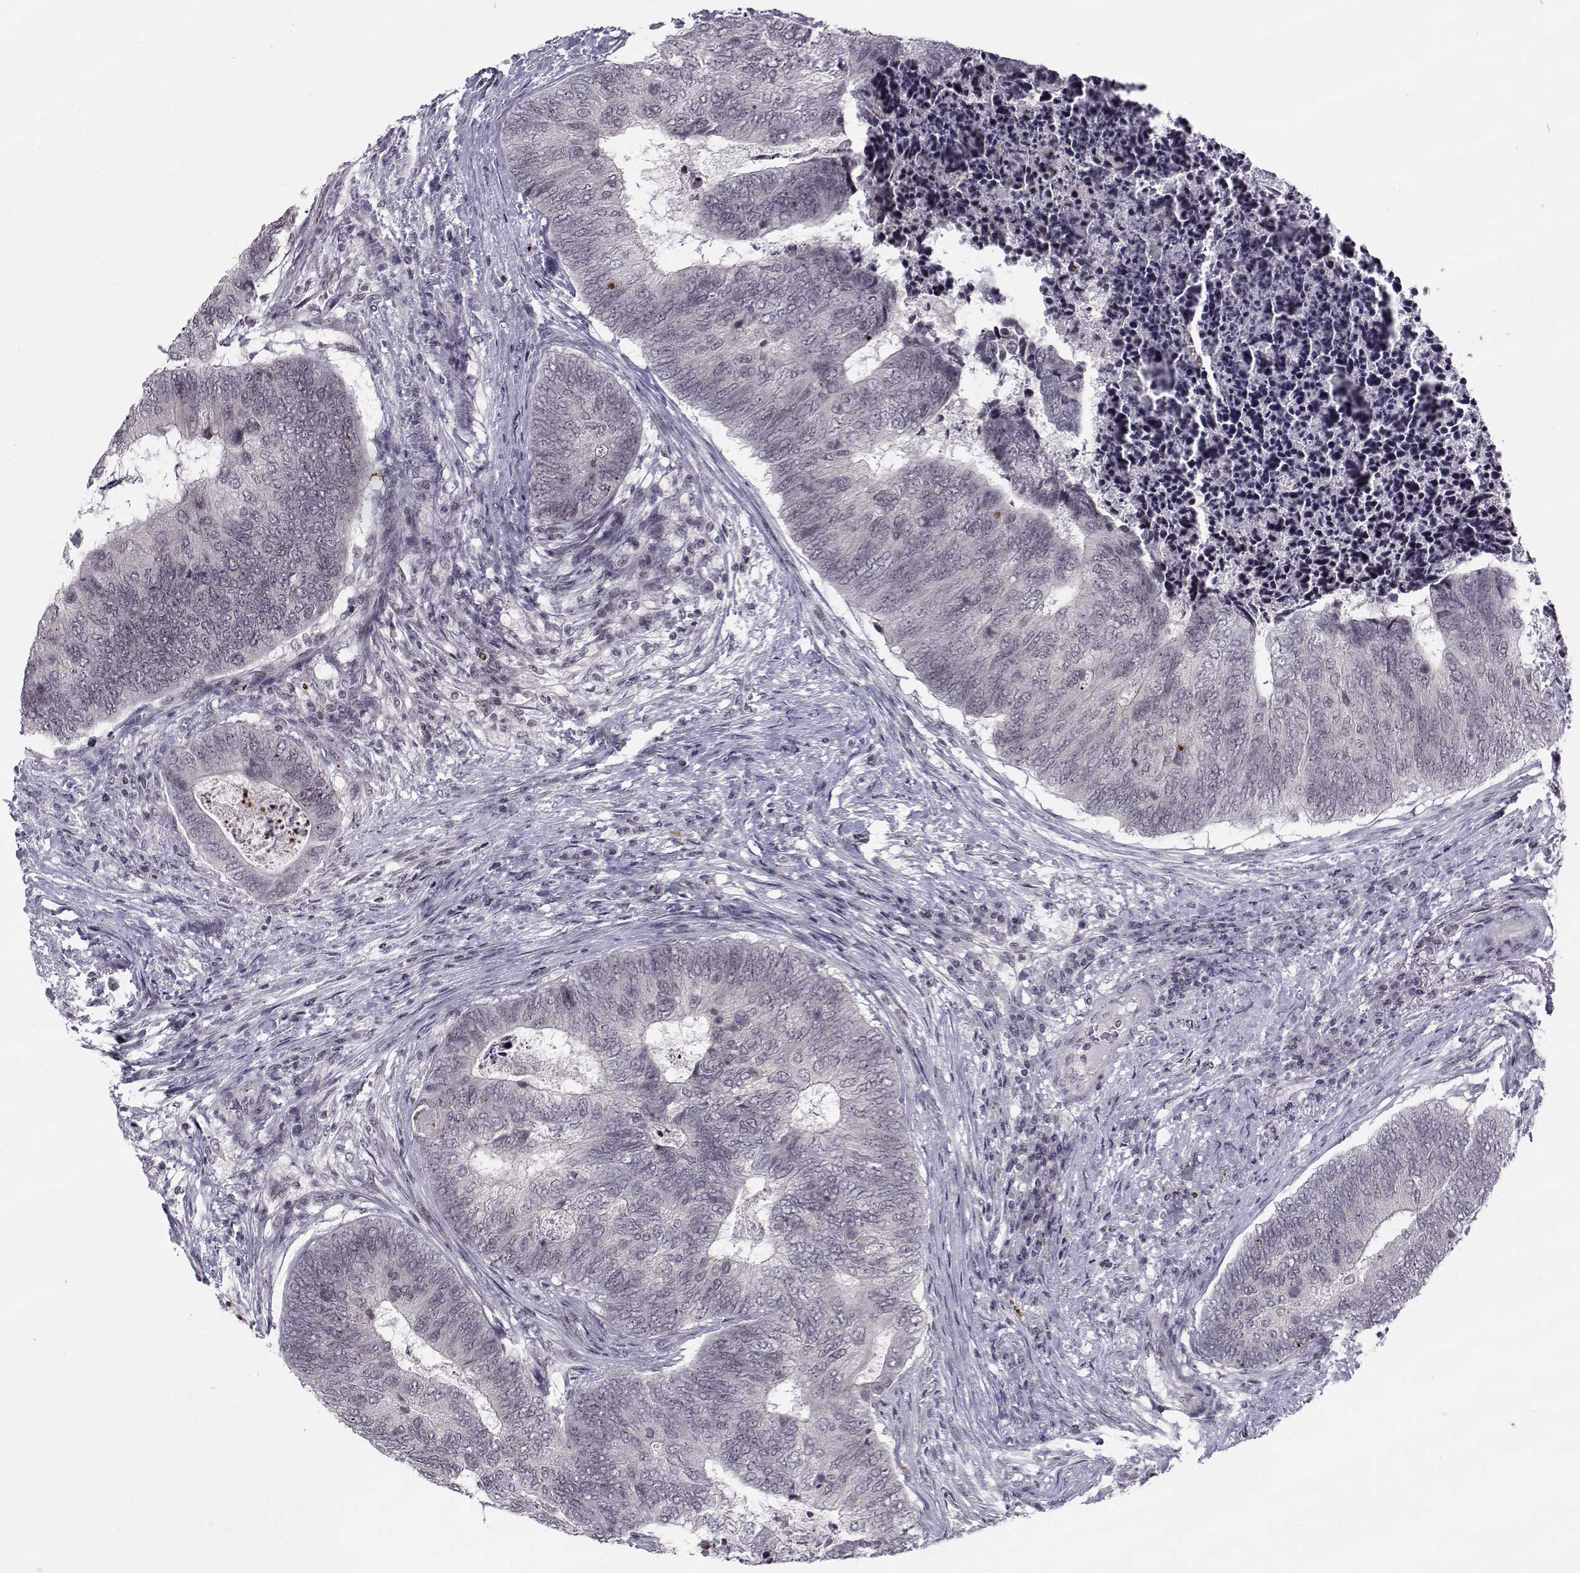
{"staining": {"intensity": "negative", "quantity": "none", "location": "none"}, "tissue": "colorectal cancer", "cell_type": "Tumor cells", "image_type": "cancer", "snomed": [{"axis": "morphology", "description": "Adenocarcinoma, NOS"}, {"axis": "topography", "description": "Colon"}], "caption": "A high-resolution image shows immunohistochemistry staining of colorectal cancer (adenocarcinoma), which demonstrates no significant positivity in tumor cells. (Immunohistochemistry (ihc), brightfield microscopy, high magnification).", "gene": "MARCHF4", "patient": {"sex": "female", "age": 67}}